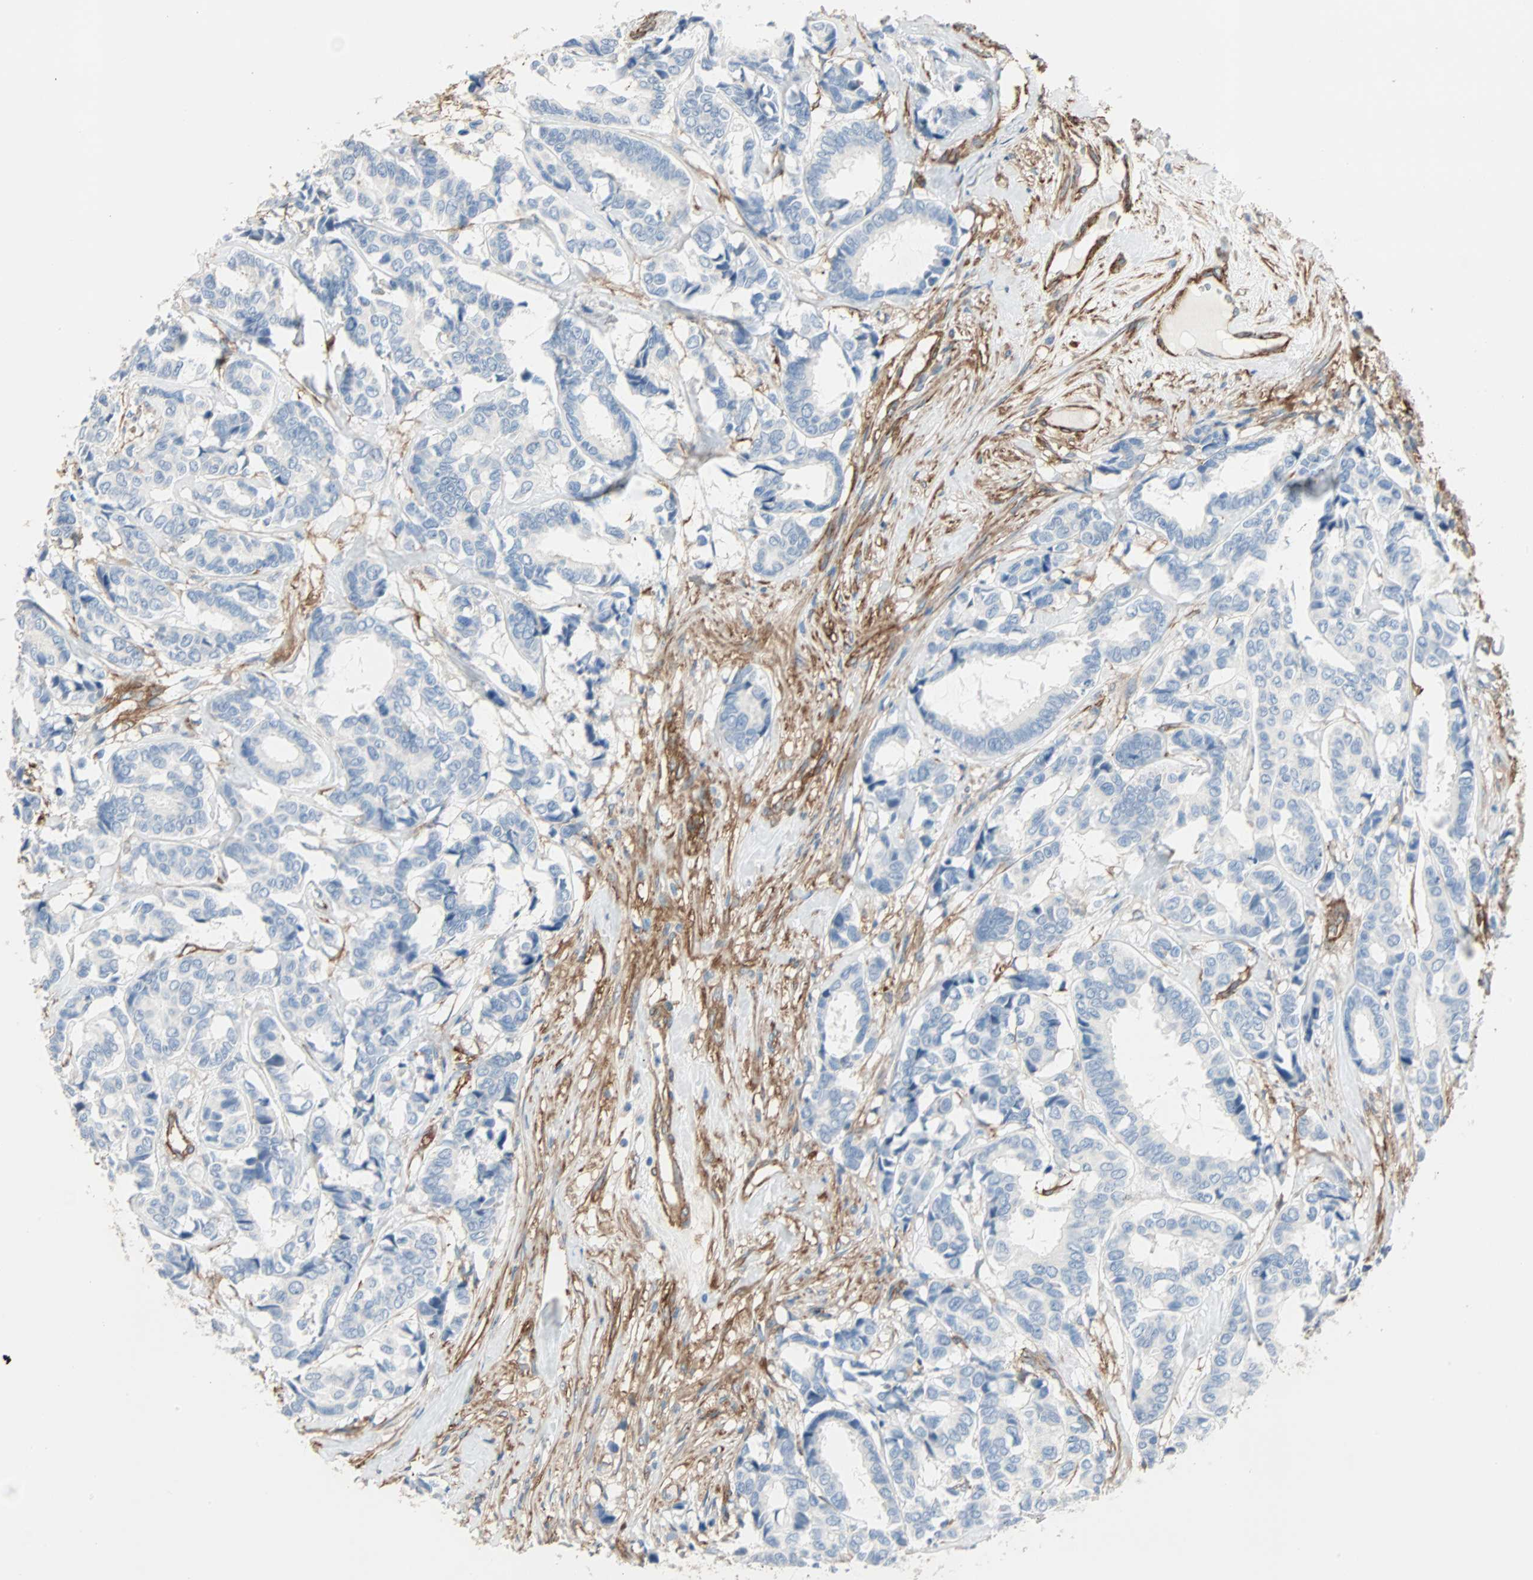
{"staining": {"intensity": "negative", "quantity": "none", "location": "none"}, "tissue": "breast cancer", "cell_type": "Tumor cells", "image_type": "cancer", "snomed": [{"axis": "morphology", "description": "Duct carcinoma"}, {"axis": "topography", "description": "Breast"}], "caption": "Human breast intraductal carcinoma stained for a protein using immunohistochemistry exhibits no positivity in tumor cells.", "gene": "EPB41L2", "patient": {"sex": "female", "age": 87}}